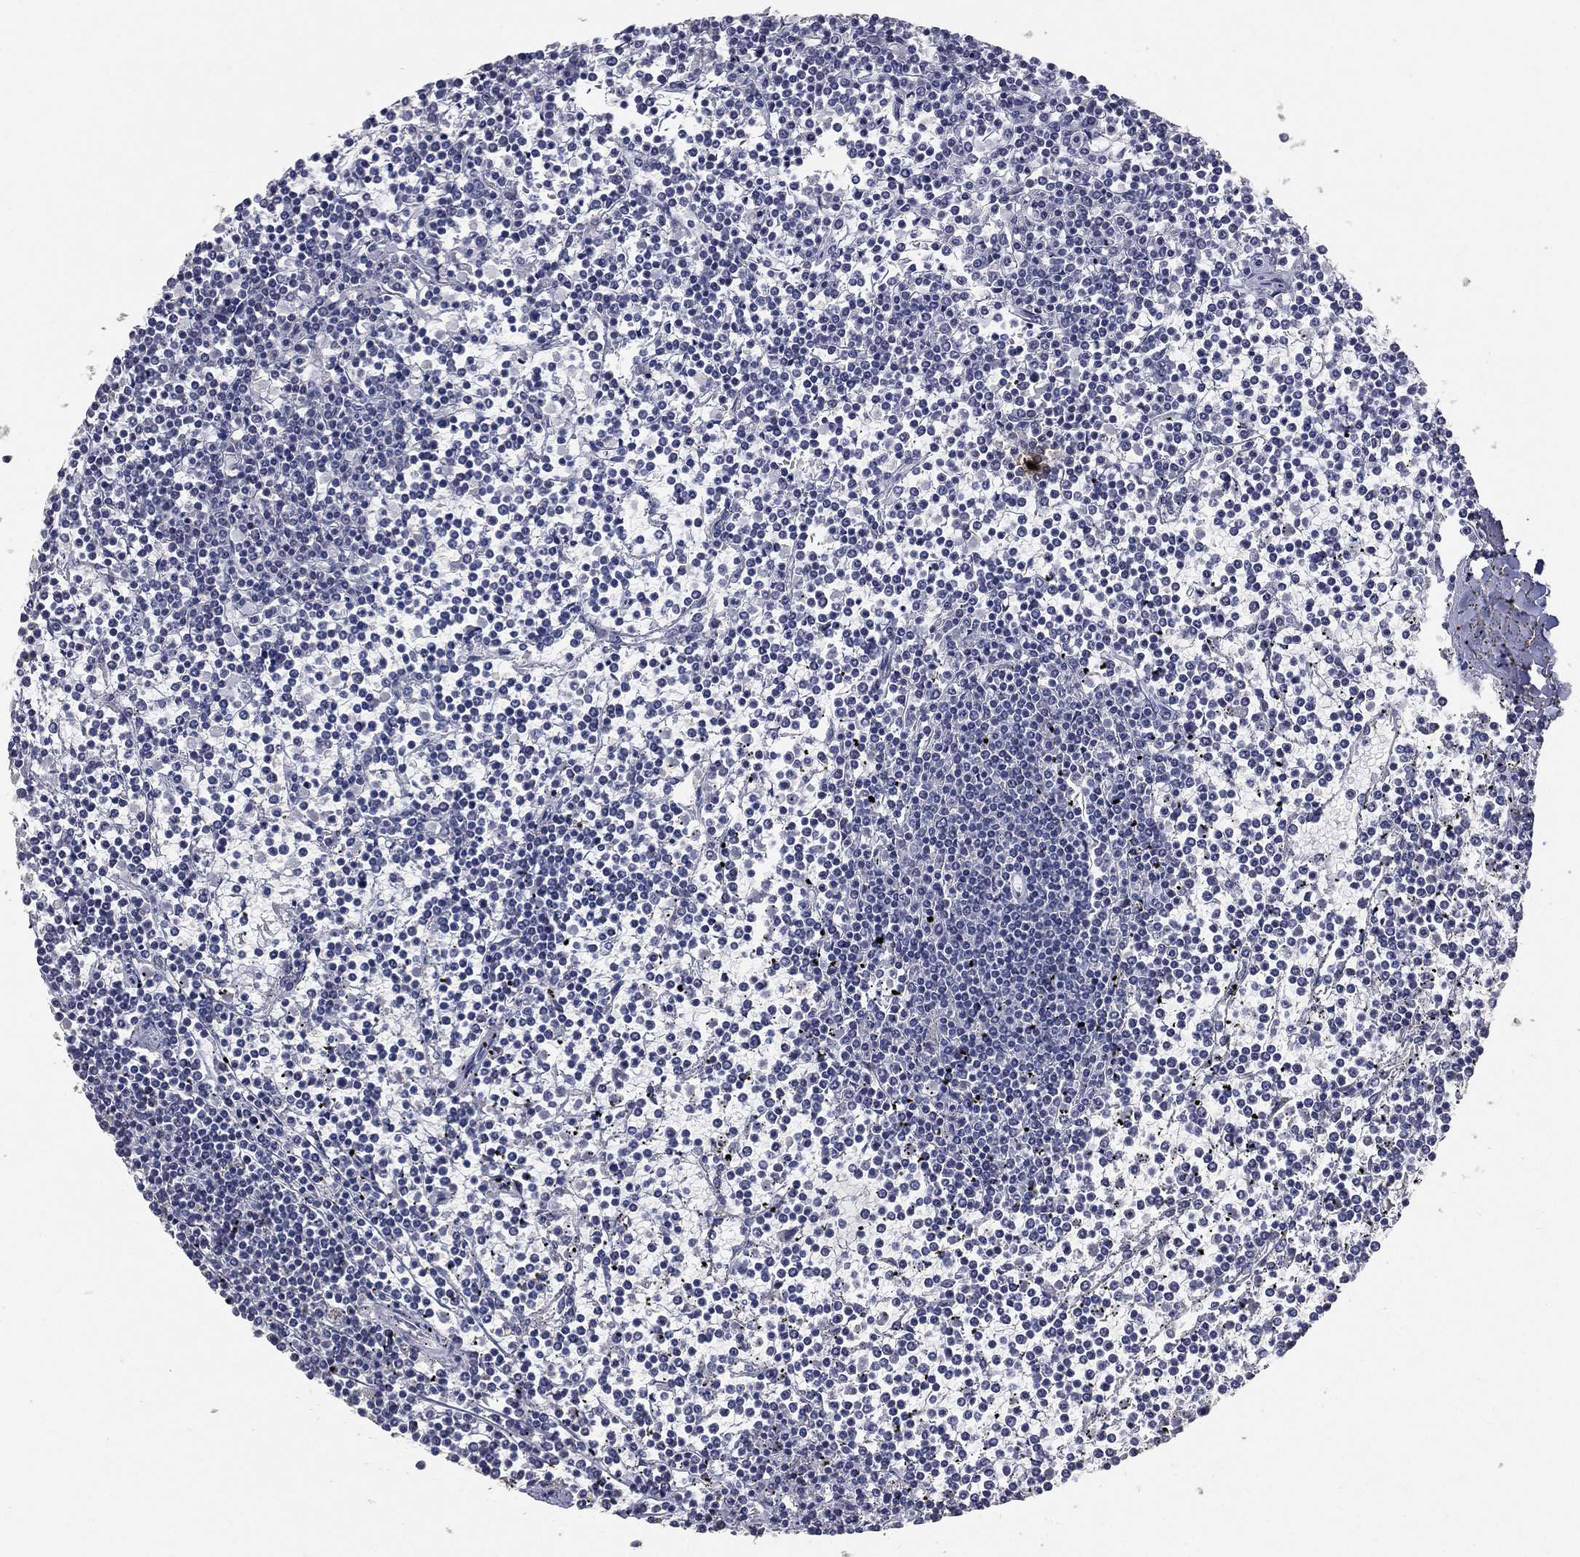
{"staining": {"intensity": "negative", "quantity": "none", "location": "none"}, "tissue": "lymphoma", "cell_type": "Tumor cells", "image_type": "cancer", "snomed": [{"axis": "morphology", "description": "Malignant lymphoma, non-Hodgkin's type, Low grade"}, {"axis": "topography", "description": "Spleen"}], "caption": "DAB (3,3'-diaminobenzidine) immunohistochemical staining of malignant lymphoma, non-Hodgkin's type (low-grade) shows no significant expression in tumor cells. (Stains: DAB (3,3'-diaminobenzidine) immunohistochemistry (IHC) with hematoxylin counter stain, Microscopy: brightfield microscopy at high magnification).", "gene": "DSG1", "patient": {"sex": "female", "age": 19}}